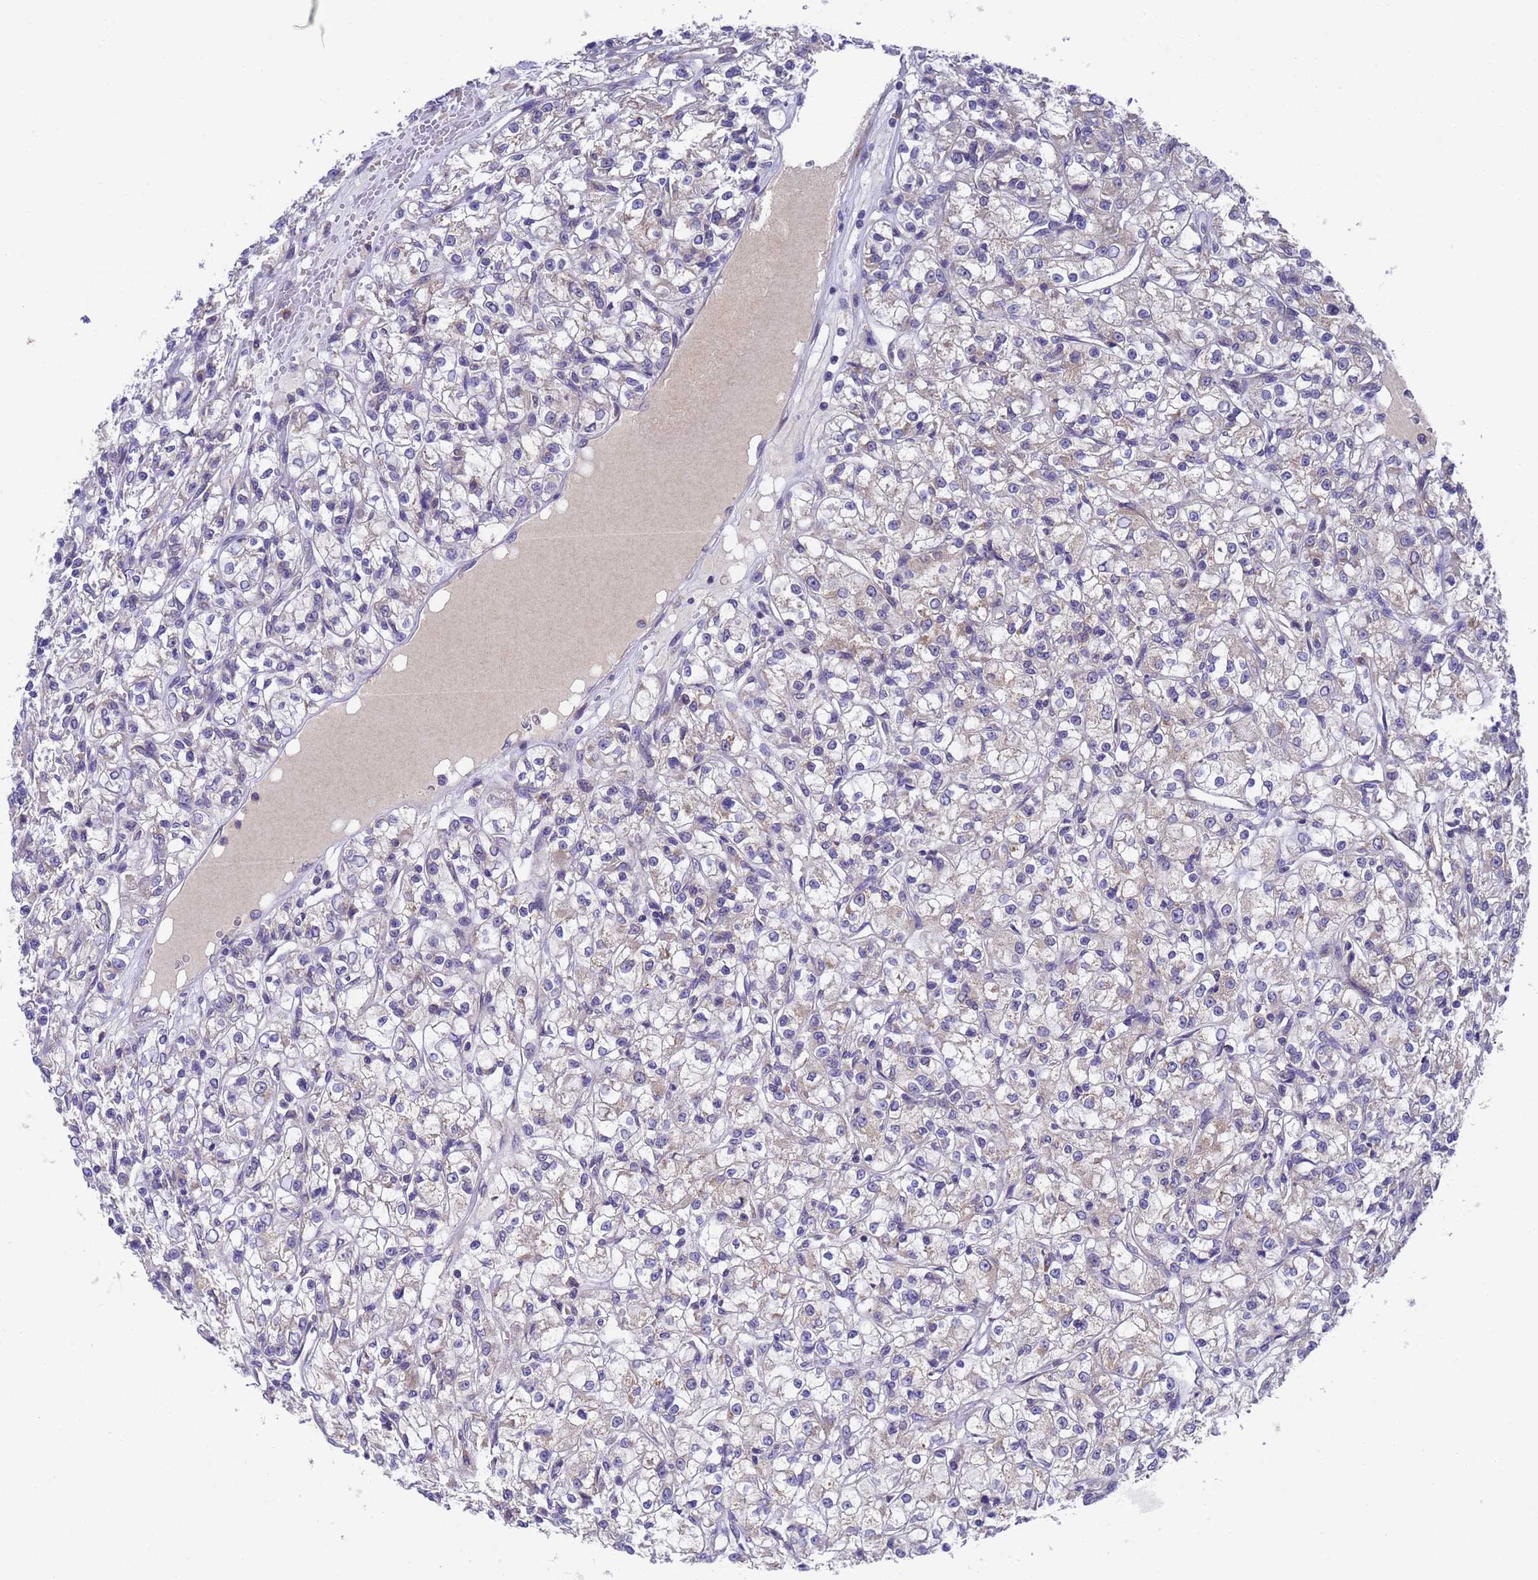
{"staining": {"intensity": "negative", "quantity": "none", "location": "none"}, "tissue": "renal cancer", "cell_type": "Tumor cells", "image_type": "cancer", "snomed": [{"axis": "morphology", "description": "Adenocarcinoma, NOS"}, {"axis": "topography", "description": "Kidney"}], "caption": "IHC histopathology image of human adenocarcinoma (renal) stained for a protein (brown), which reveals no staining in tumor cells.", "gene": "DCAF12L2", "patient": {"sex": "female", "age": 59}}